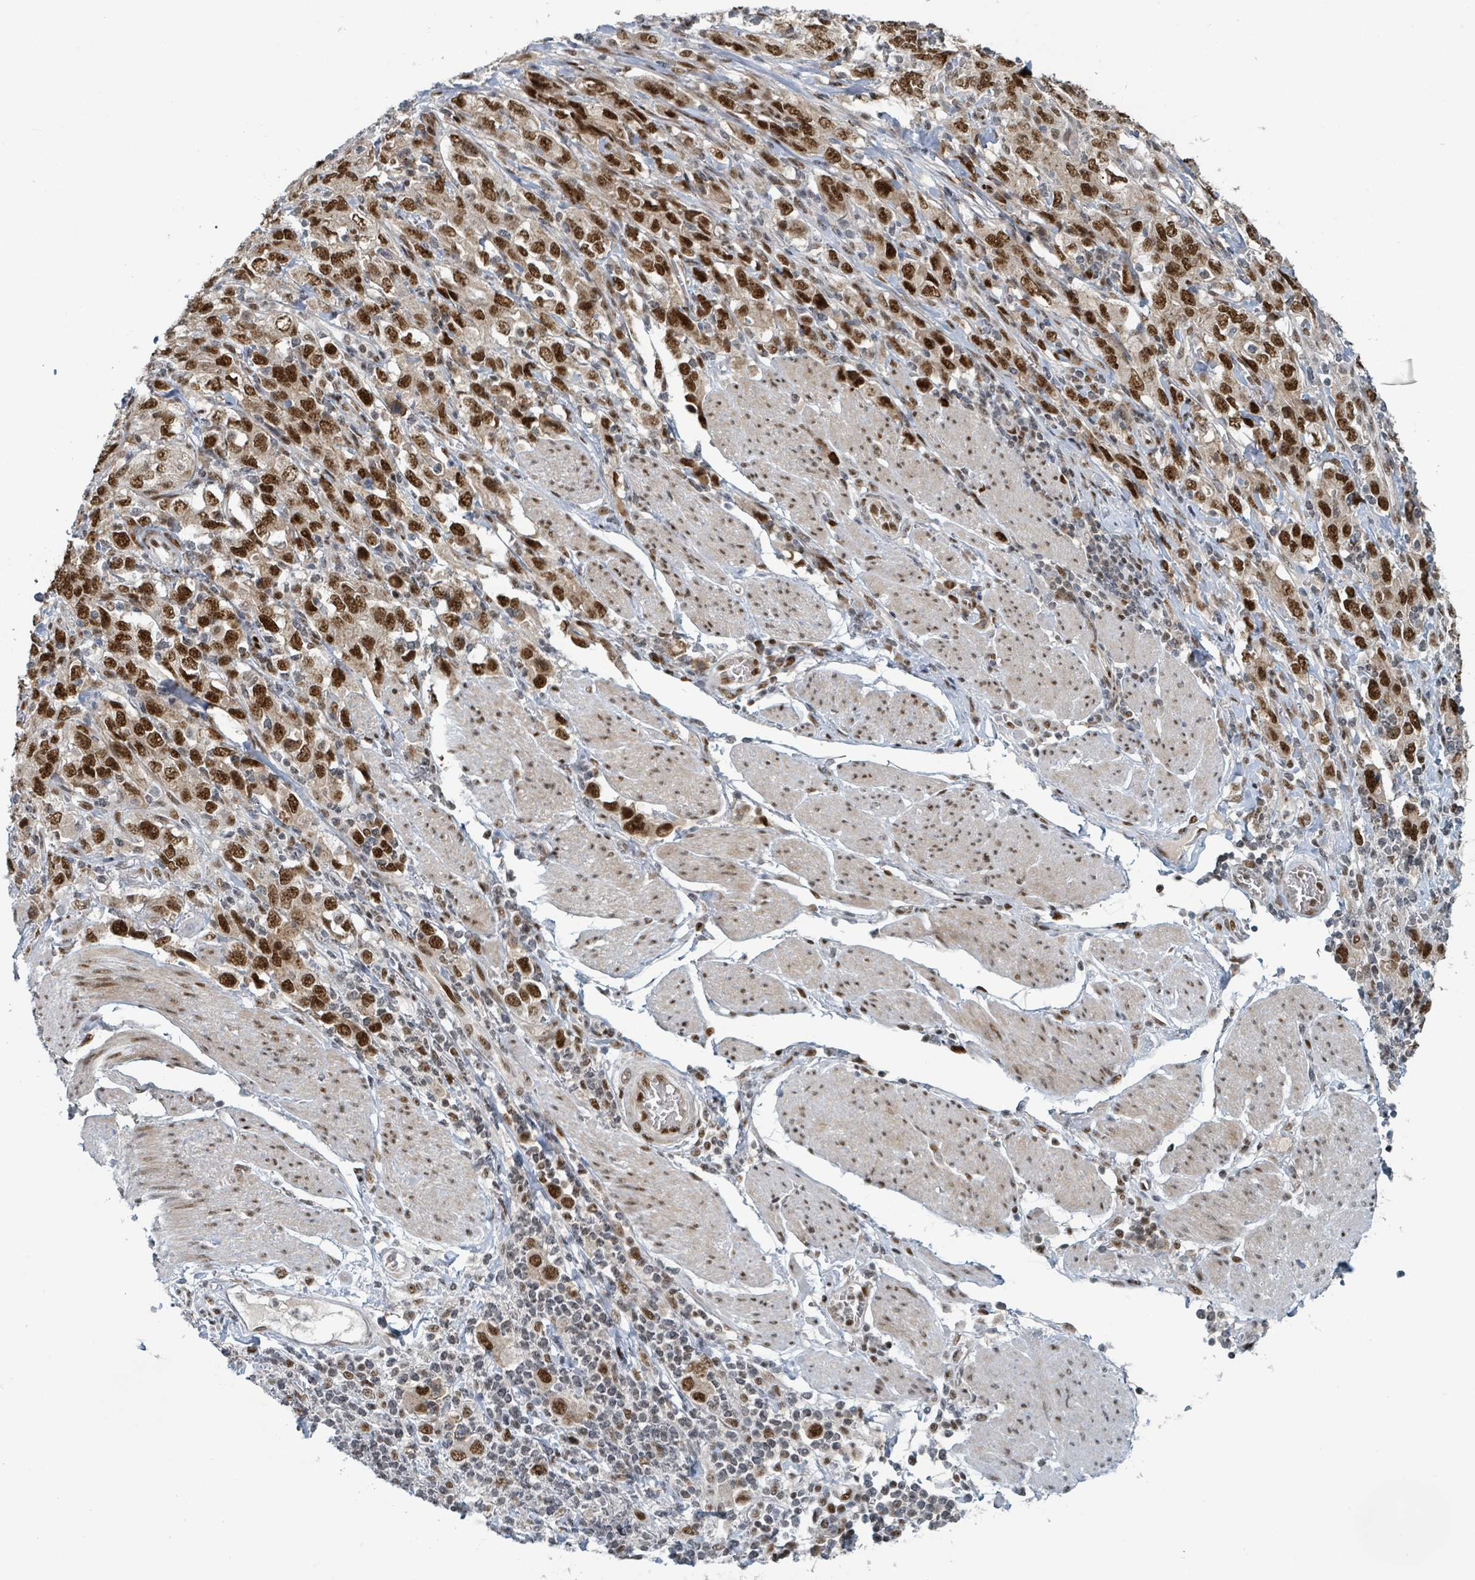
{"staining": {"intensity": "strong", "quantity": ">75%", "location": "nuclear"}, "tissue": "stomach cancer", "cell_type": "Tumor cells", "image_type": "cancer", "snomed": [{"axis": "morphology", "description": "Adenocarcinoma, NOS"}, {"axis": "topography", "description": "Stomach, upper"}, {"axis": "topography", "description": "Stomach"}], "caption": "Immunohistochemical staining of human adenocarcinoma (stomach) reveals strong nuclear protein positivity in approximately >75% of tumor cells.", "gene": "KLF3", "patient": {"sex": "male", "age": 62}}